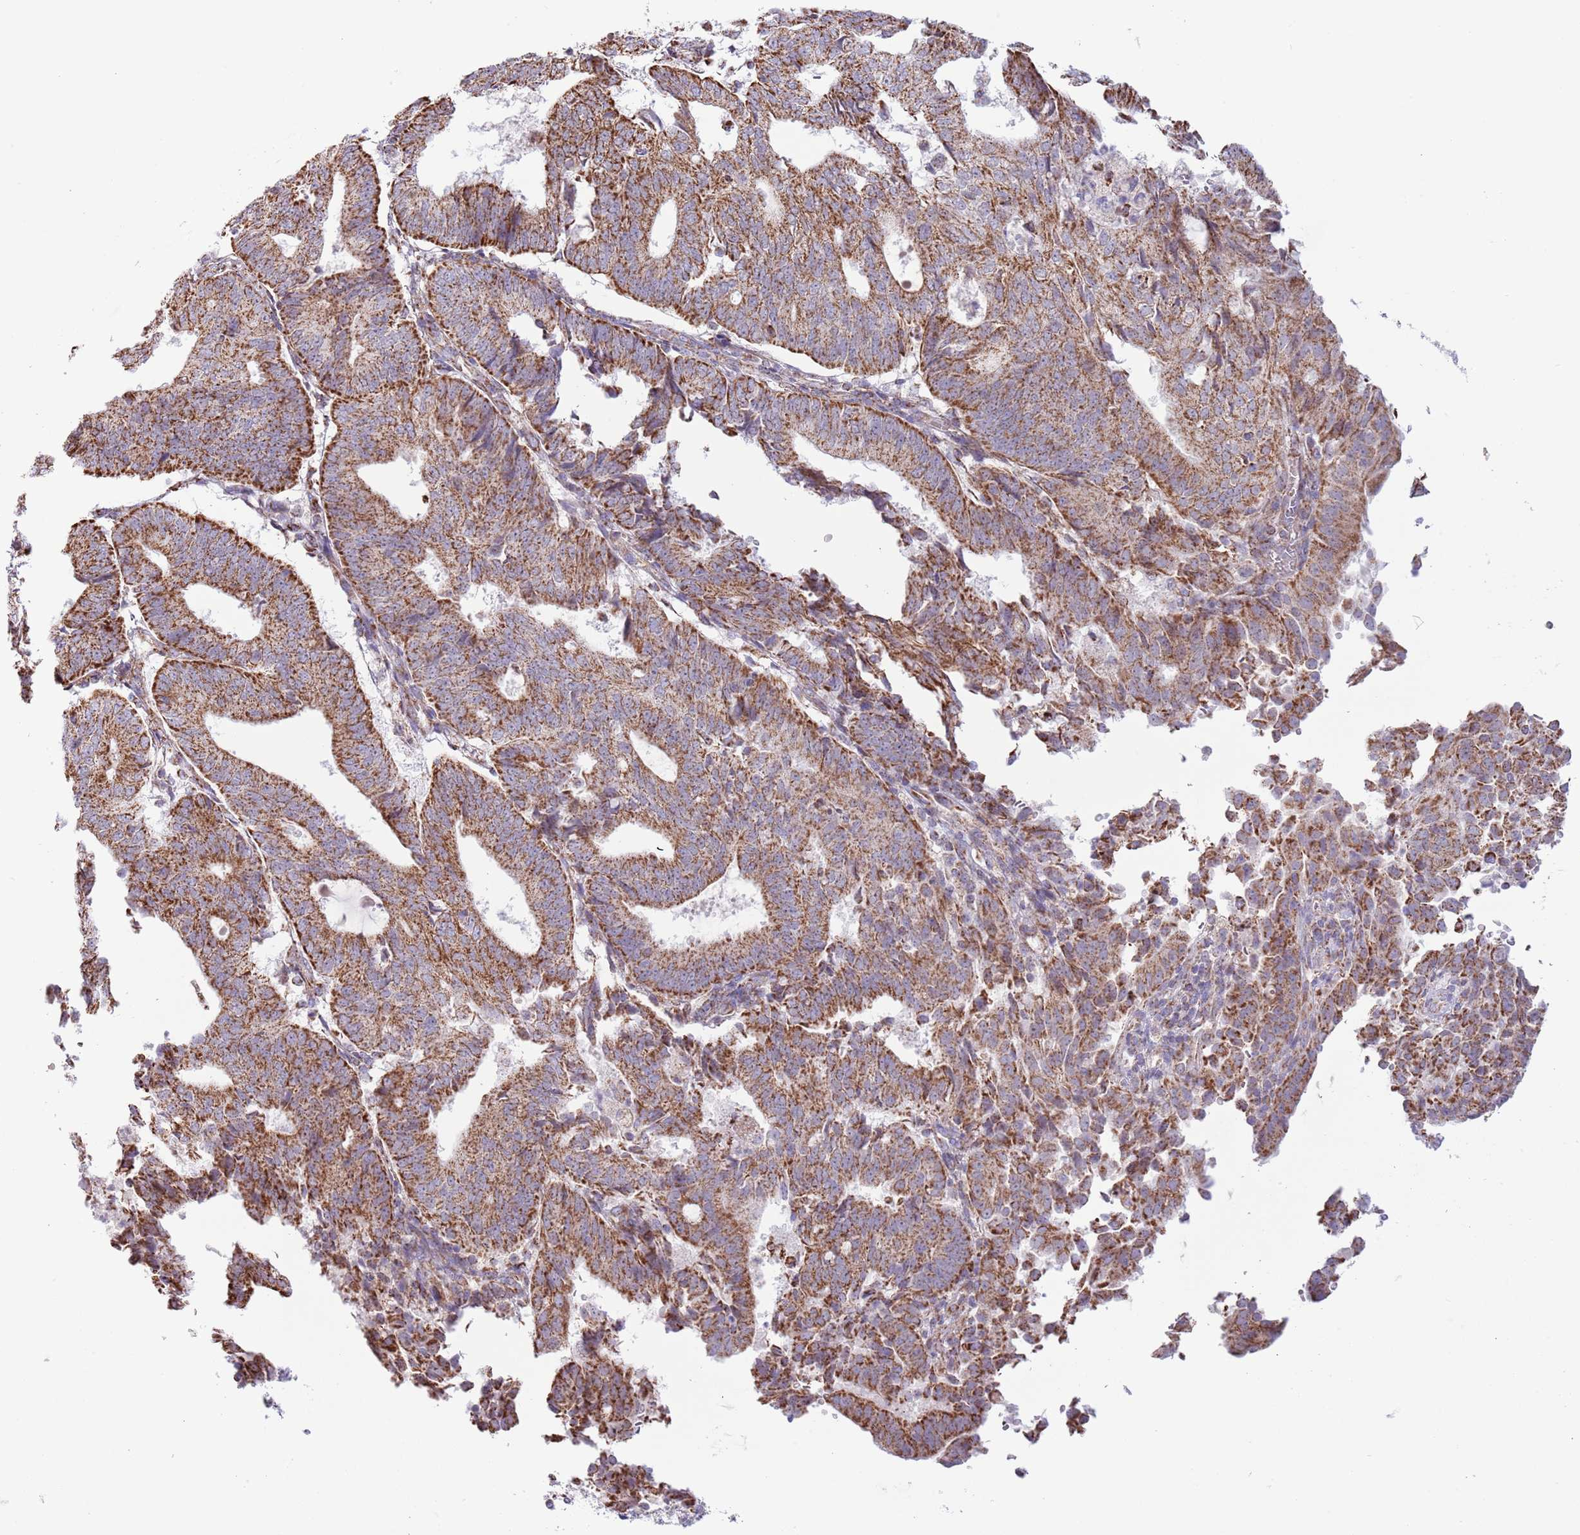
{"staining": {"intensity": "strong", "quantity": ">75%", "location": "cytoplasmic/membranous"}, "tissue": "endometrial cancer", "cell_type": "Tumor cells", "image_type": "cancer", "snomed": [{"axis": "morphology", "description": "Adenocarcinoma, NOS"}, {"axis": "topography", "description": "Endometrium"}], "caption": "An immunohistochemistry image of neoplastic tissue is shown. Protein staining in brown labels strong cytoplasmic/membranous positivity in endometrial adenocarcinoma within tumor cells.", "gene": "LHX6", "patient": {"sex": "female", "age": 70}}